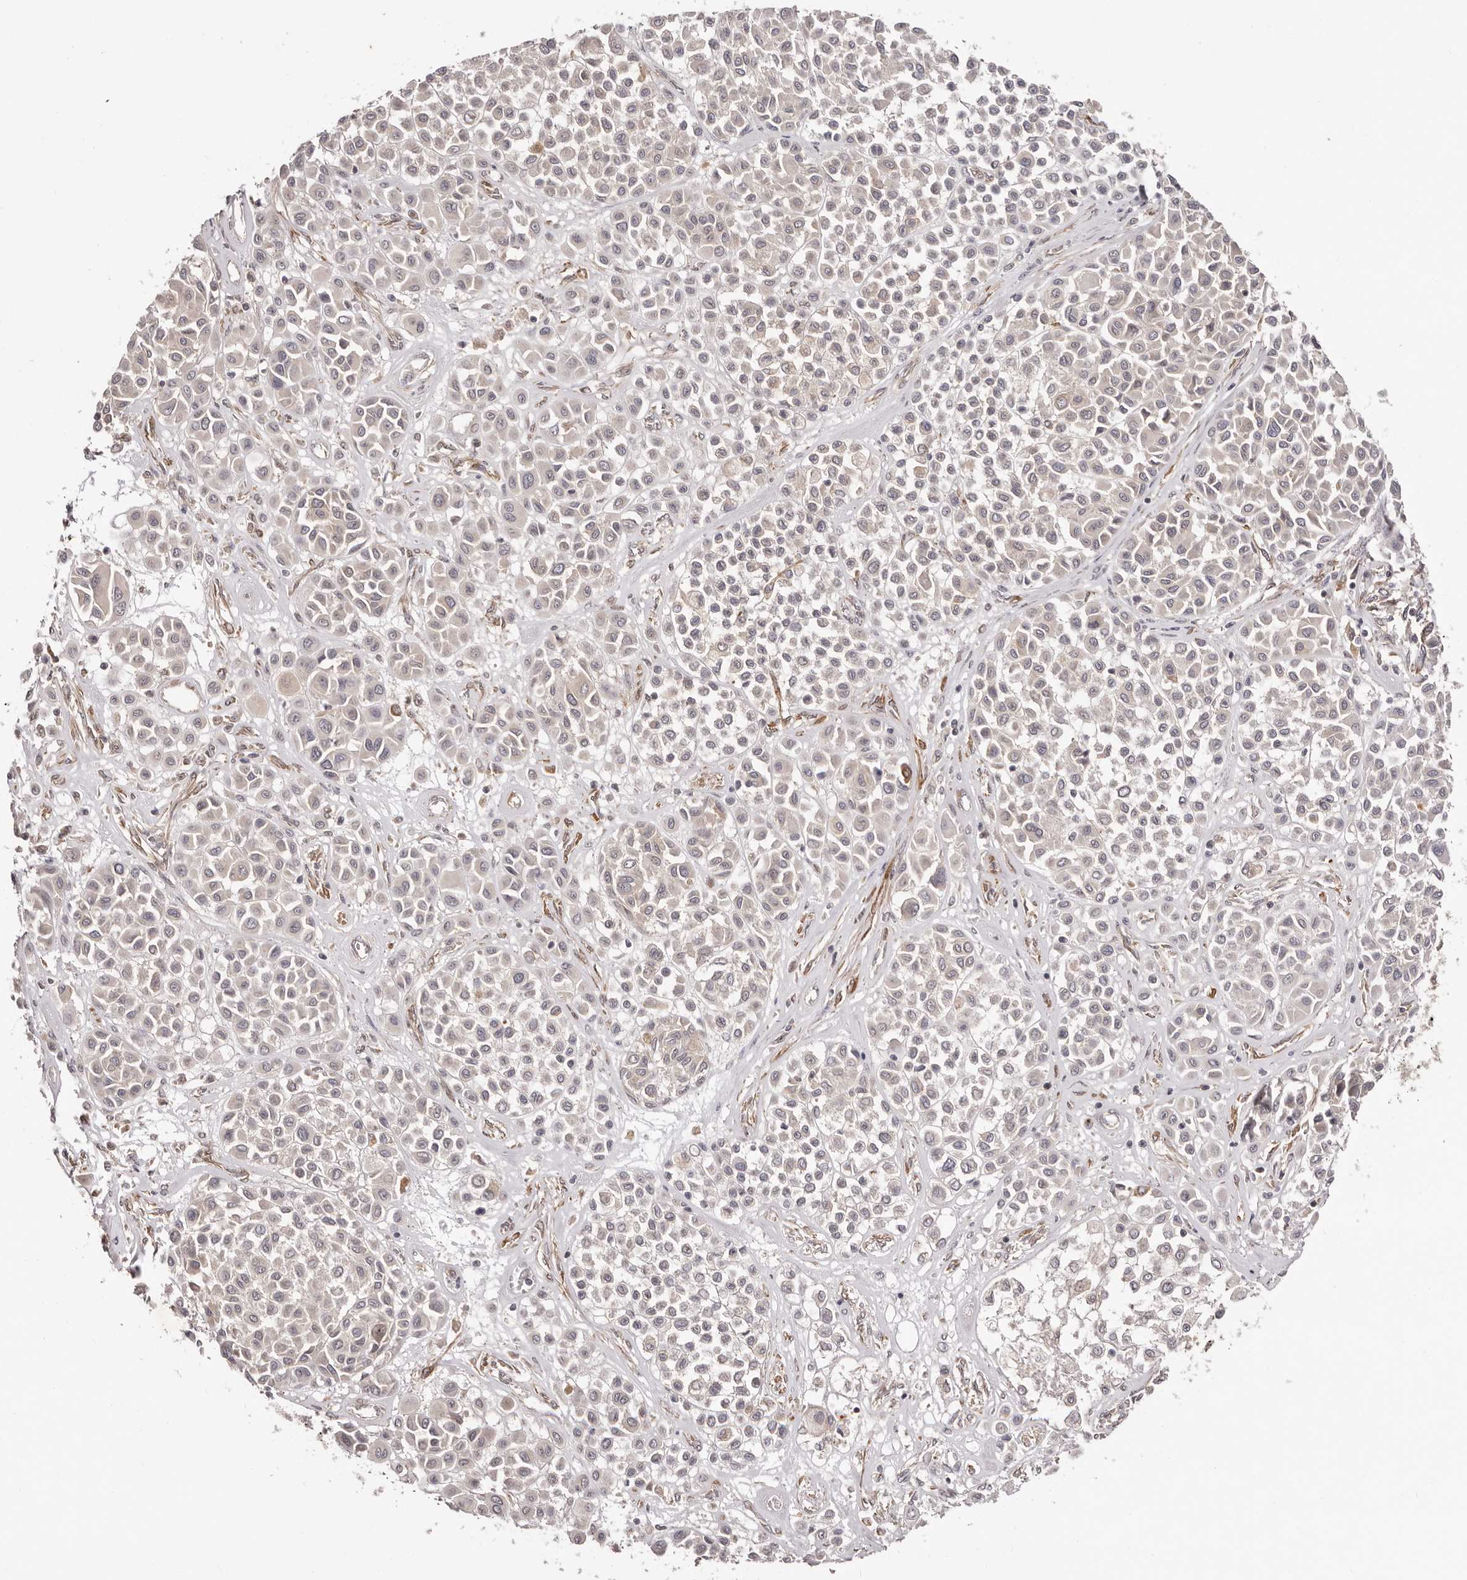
{"staining": {"intensity": "negative", "quantity": "none", "location": "none"}, "tissue": "melanoma", "cell_type": "Tumor cells", "image_type": "cancer", "snomed": [{"axis": "morphology", "description": "Malignant melanoma, Metastatic site"}, {"axis": "topography", "description": "Soft tissue"}], "caption": "Tumor cells are negative for brown protein staining in malignant melanoma (metastatic site).", "gene": "MICAL2", "patient": {"sex": "male", "age": 41}}